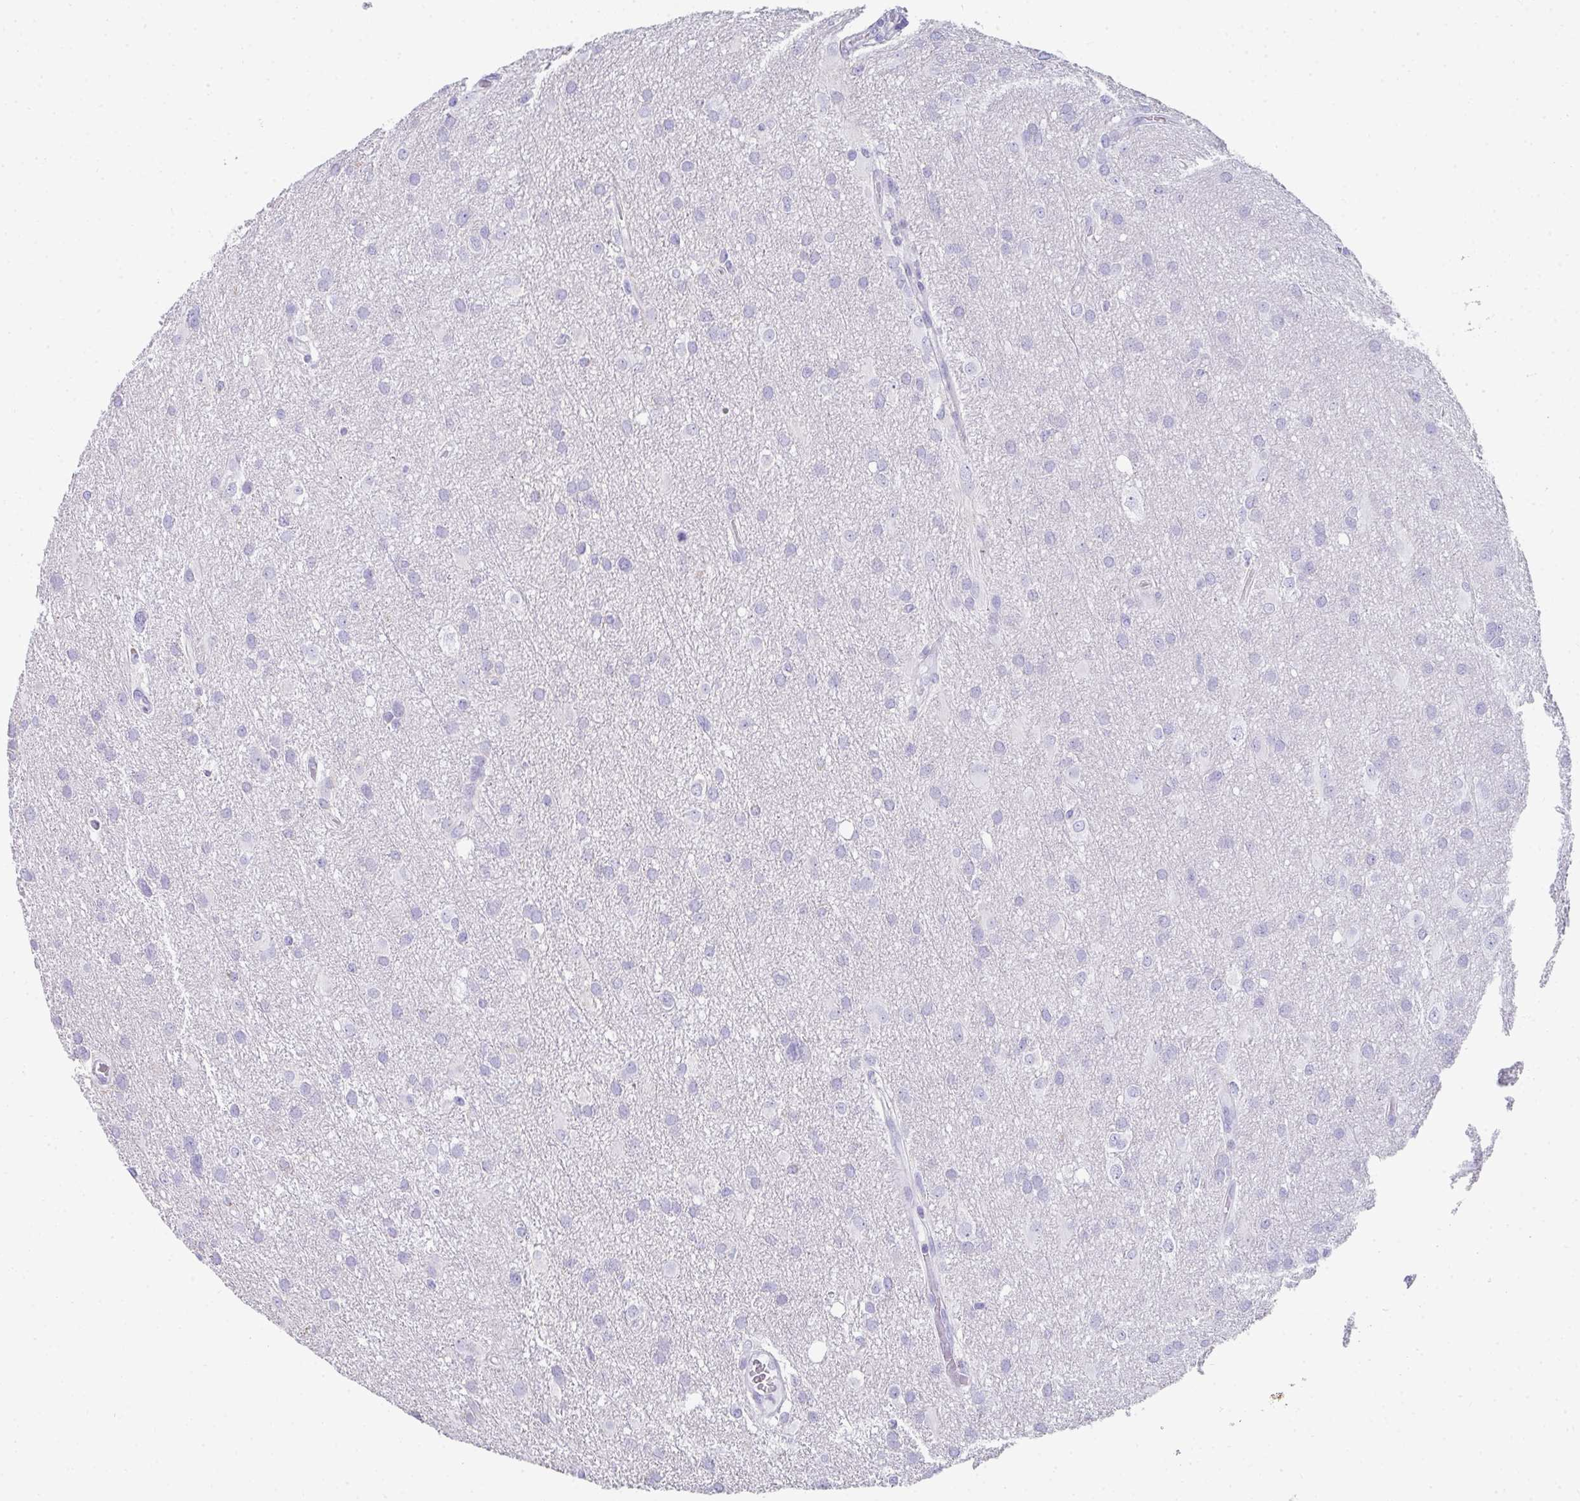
{"staining": {"intensity": "negative", "quantity": "none", "location": "none"}, "tissue": "glioma", "cell_type": "Tumor cells", "image_type": "cancer", "snomed": [{"axis": "morphology", "description": "Glioma, malignant, High grade"}, {"axis": "topography", "description": "Brain"}], "caption": "Image shows no protein positivity in tumor cells of malignant glioma (high-grade) tissue.", "gene": "RLF", "patient": {"sex": "male", "age": 53}}